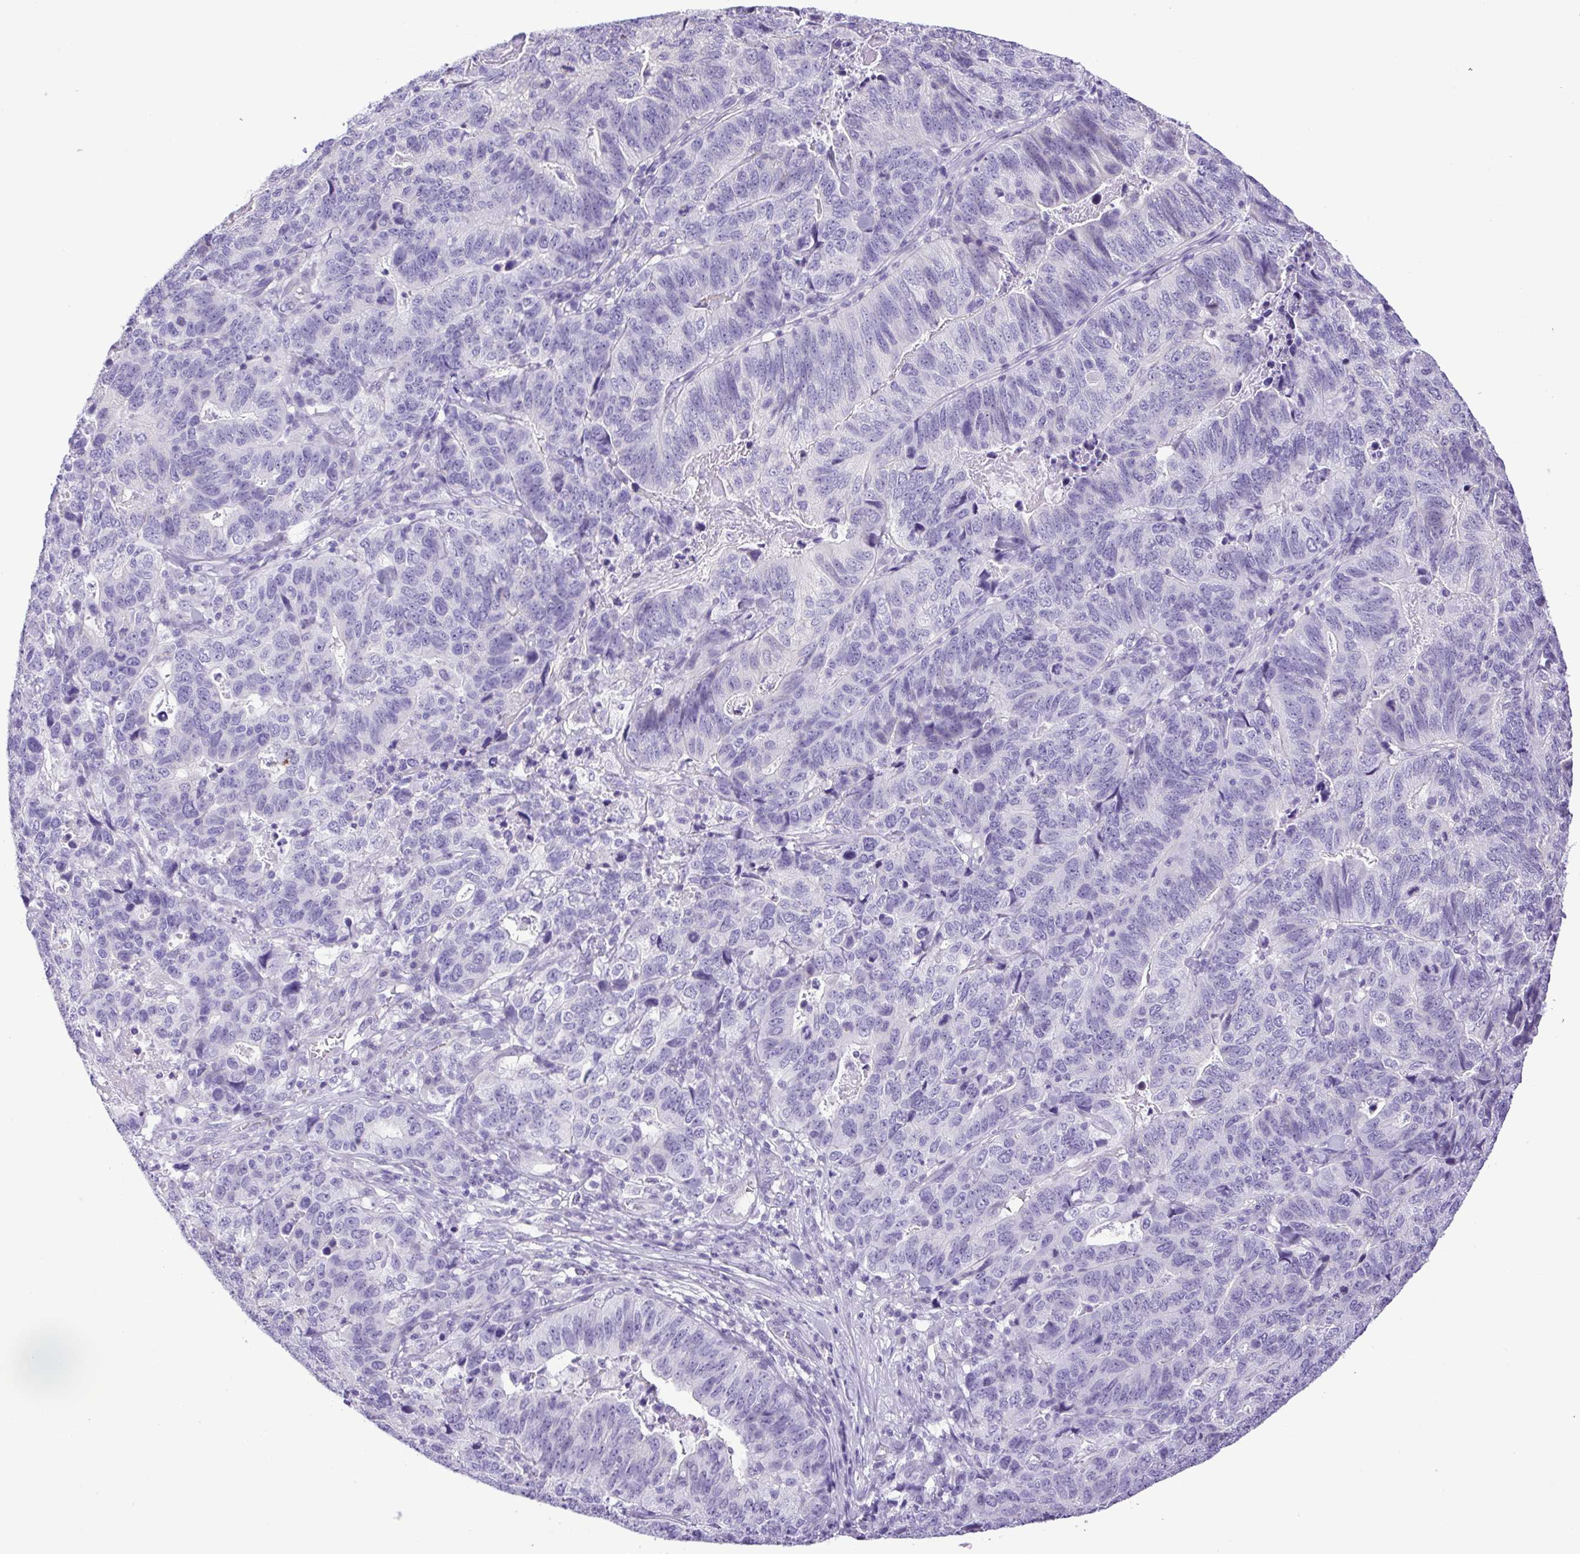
{"staining": {"intensity": "negative", "quantity": "none", "location": "none"}, "tissue": "stomach cancer", "cell_type": "Tumor cells", "image_type": "cancer", "snomed": [{"axis": "morphology", "description": "Adenocarcinoma, NOS"}, {"axis": "topography", "description": "Stomach, upper"}], "caption": "High magnification brightfield microscopy of stomach adenocarcinoma stained with DAB (3,3'-diaminobenzidine) (brown) and counterstained with hematoxylin (blue): tumor cells show no significant positivity.", "gene": "CDSN", "patient": {"sex": "female", "age": 67}}